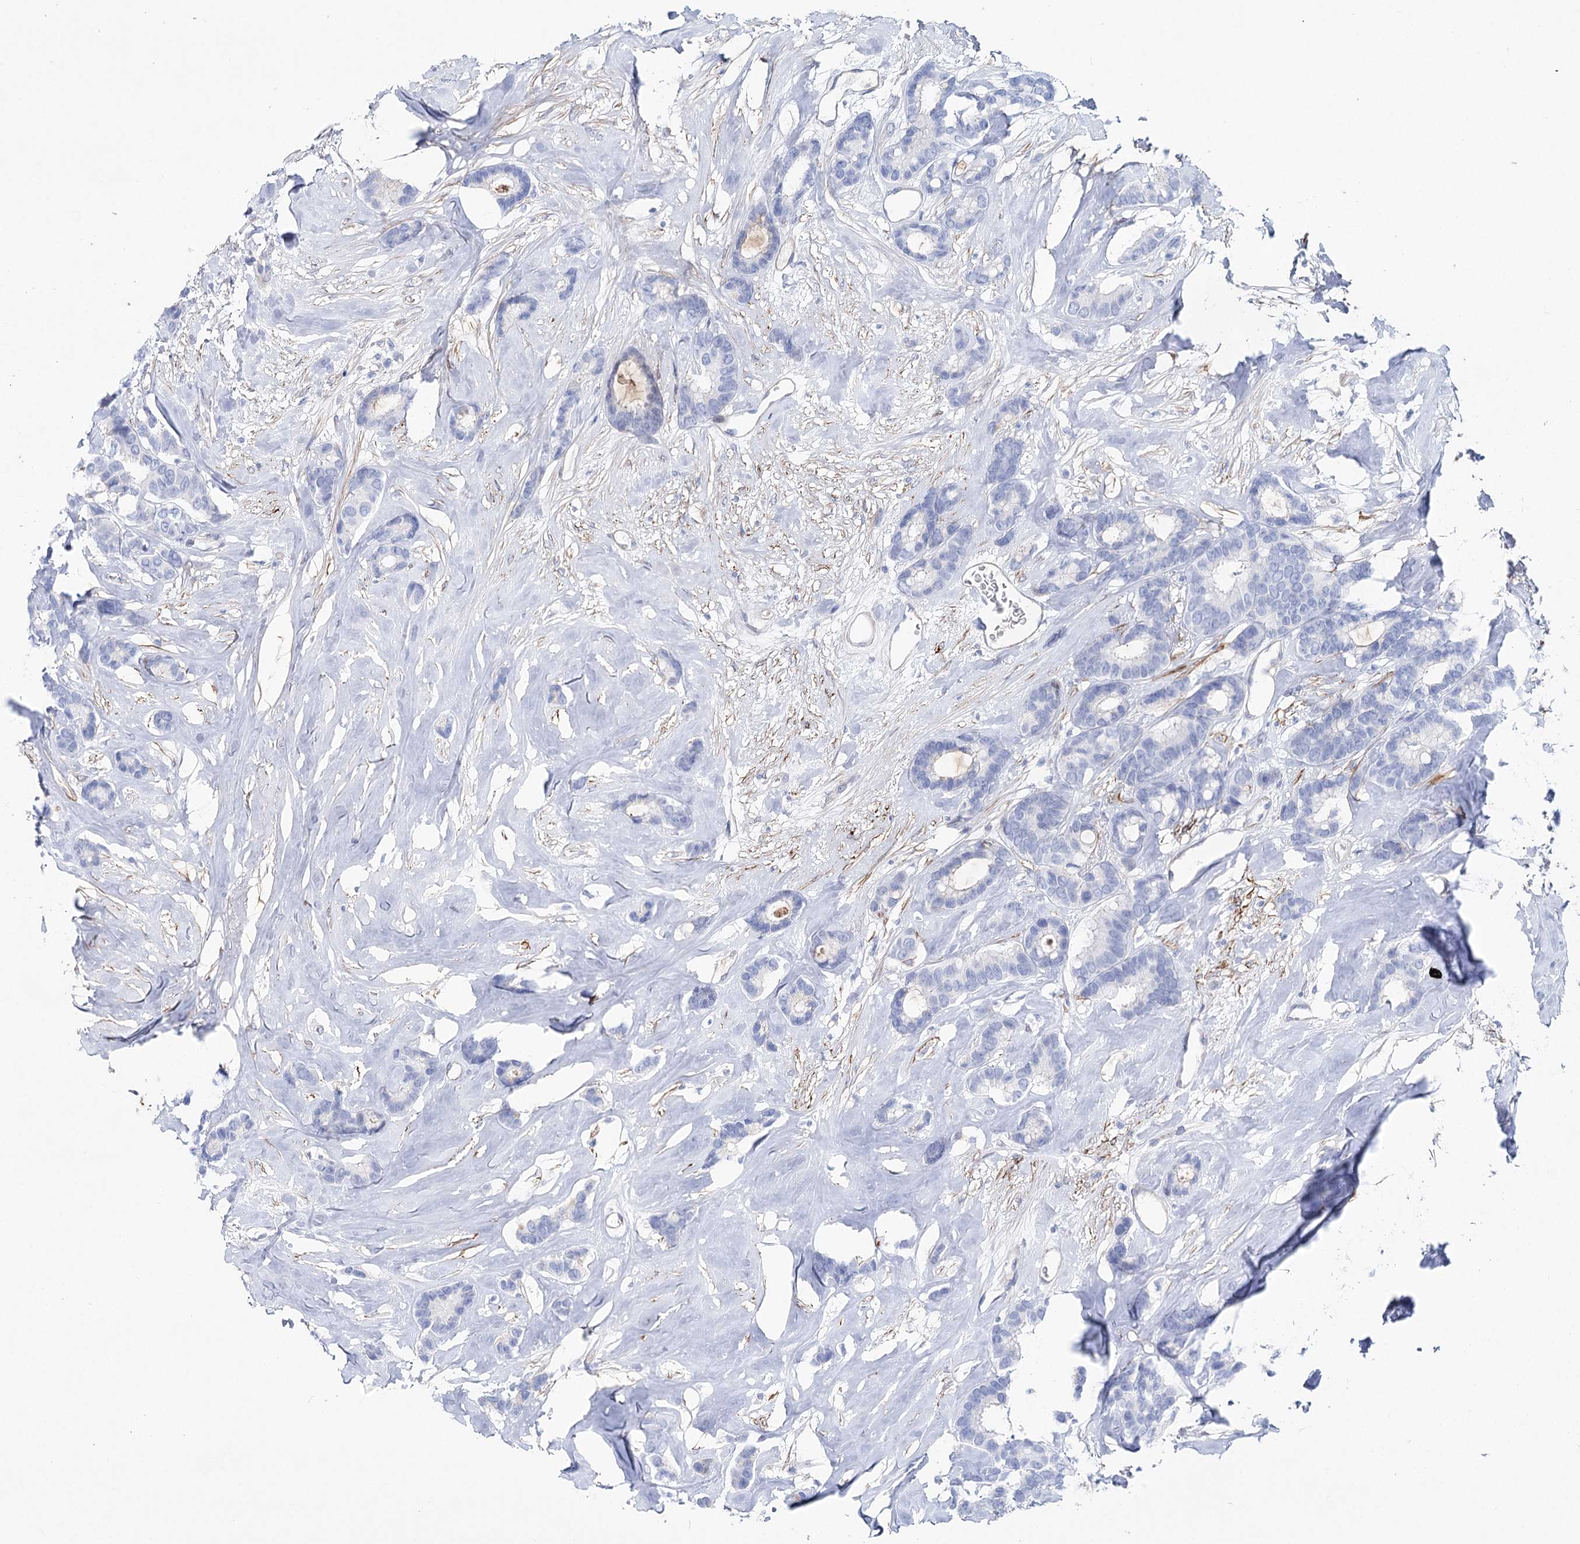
{"staining": {"intensity": "negative", "quantity": "none", "location": "none"}, "tissue": "breast cancer", "cell_type": "Tumor cells", "image_type": "cancer", "snomed": [{"axis": "morphology", "description": "Duct carcinoma"}, {"axis": "topography", "description": "Breast"}], "caption": "Histopathology image shows no significant protein staining in tumor cells of breast infiltrating ductal carcinoma.", "gene": "ANKRD23", "patient": {"sex": "female", "age": 87}}